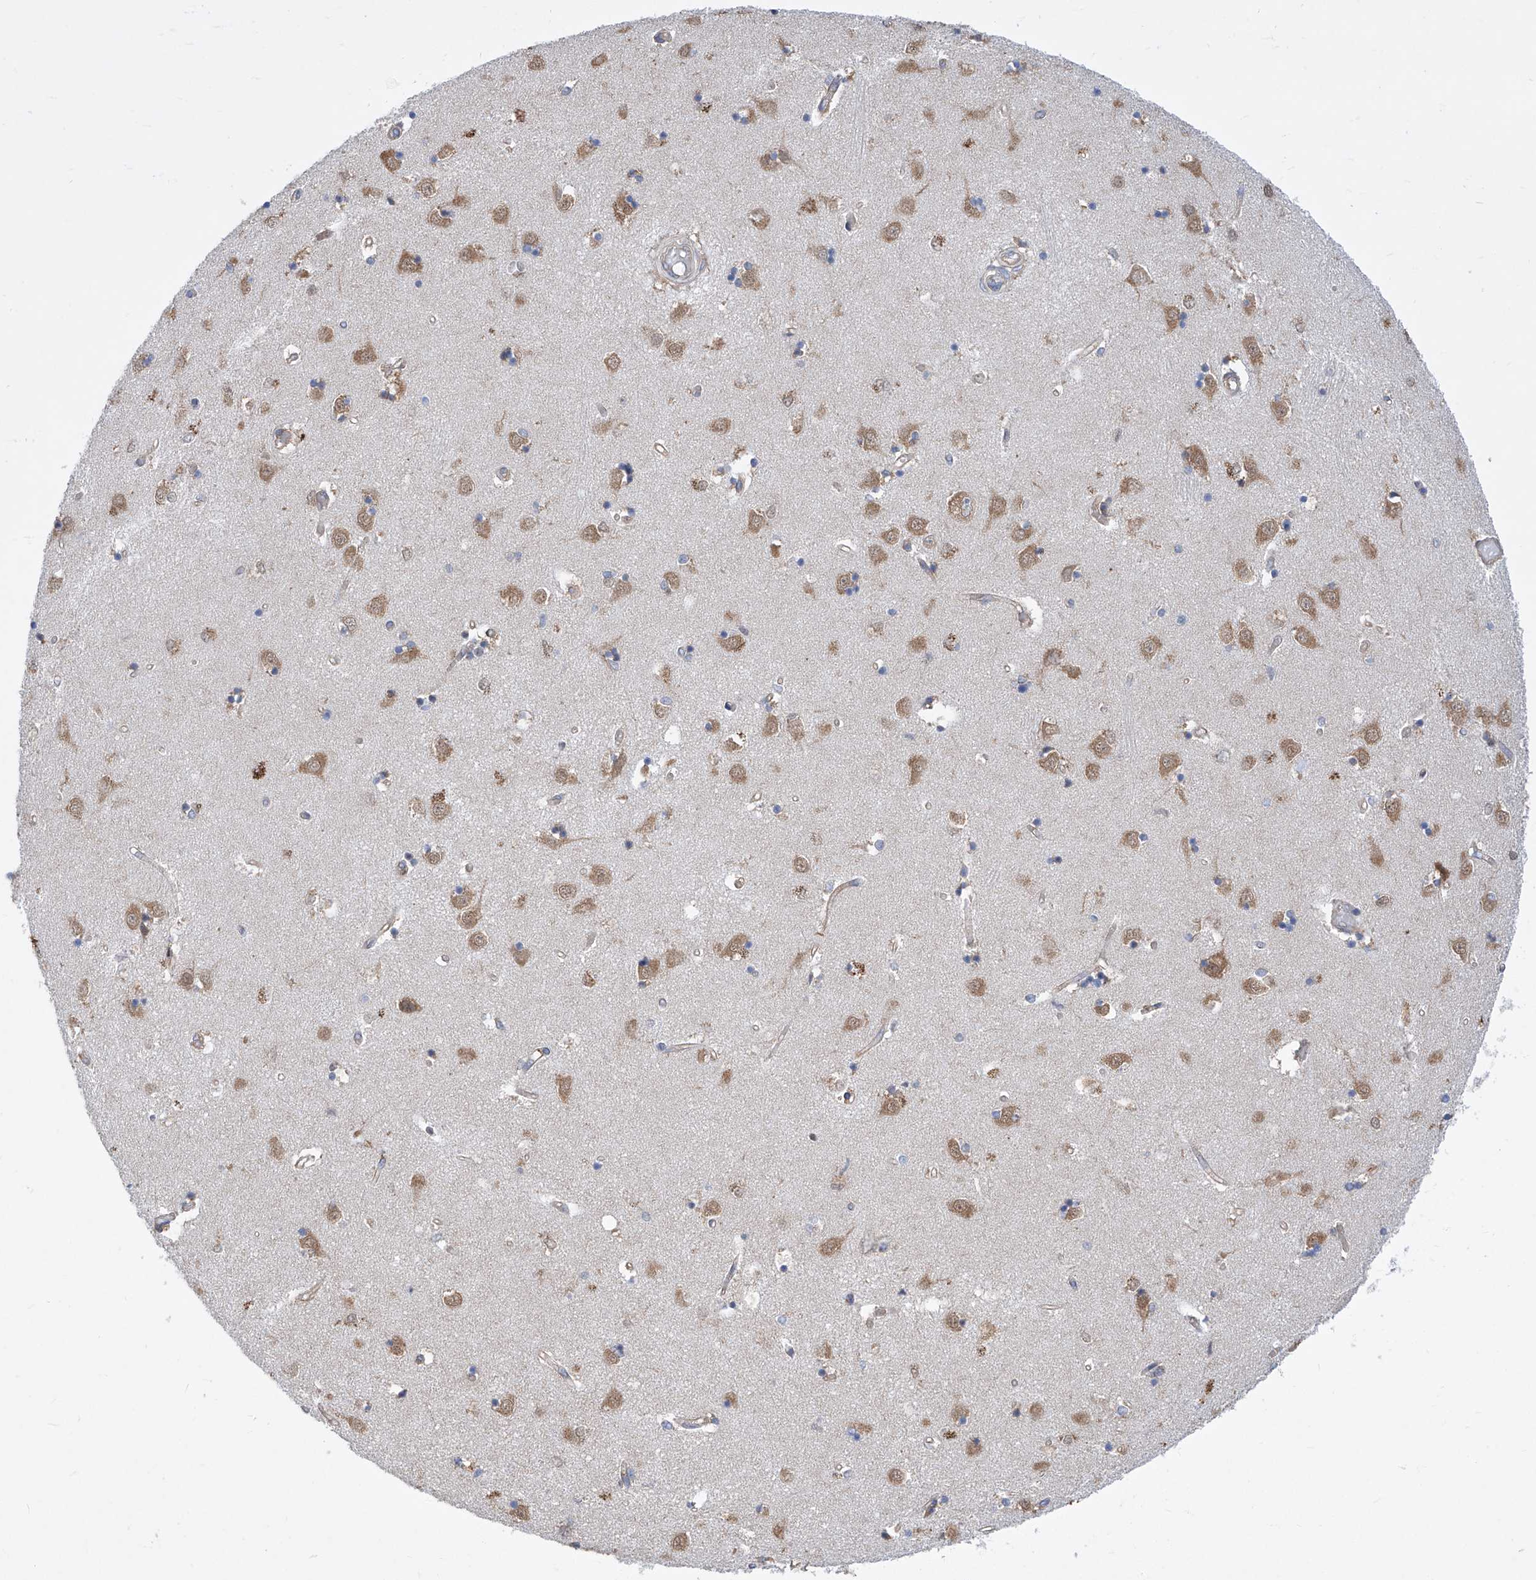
{"staining": {"intensity": "negative", "quantity": "none", "location": "none"}, "tissue": "caudate", "cell_type": "Glial cells", "image_type": "normal", "snomed": [{"axis": "morphology", "description": "Normal tissue, NOS"}, {"axis": "topography", "description": "Lateral ventricle wall"}], "caption": "Immunohistochemical staining of normal human caudate reveals no significant positivity in glial cells.", "gene": "EIF3M", "patient": {"sex": "male", "age": 45}}